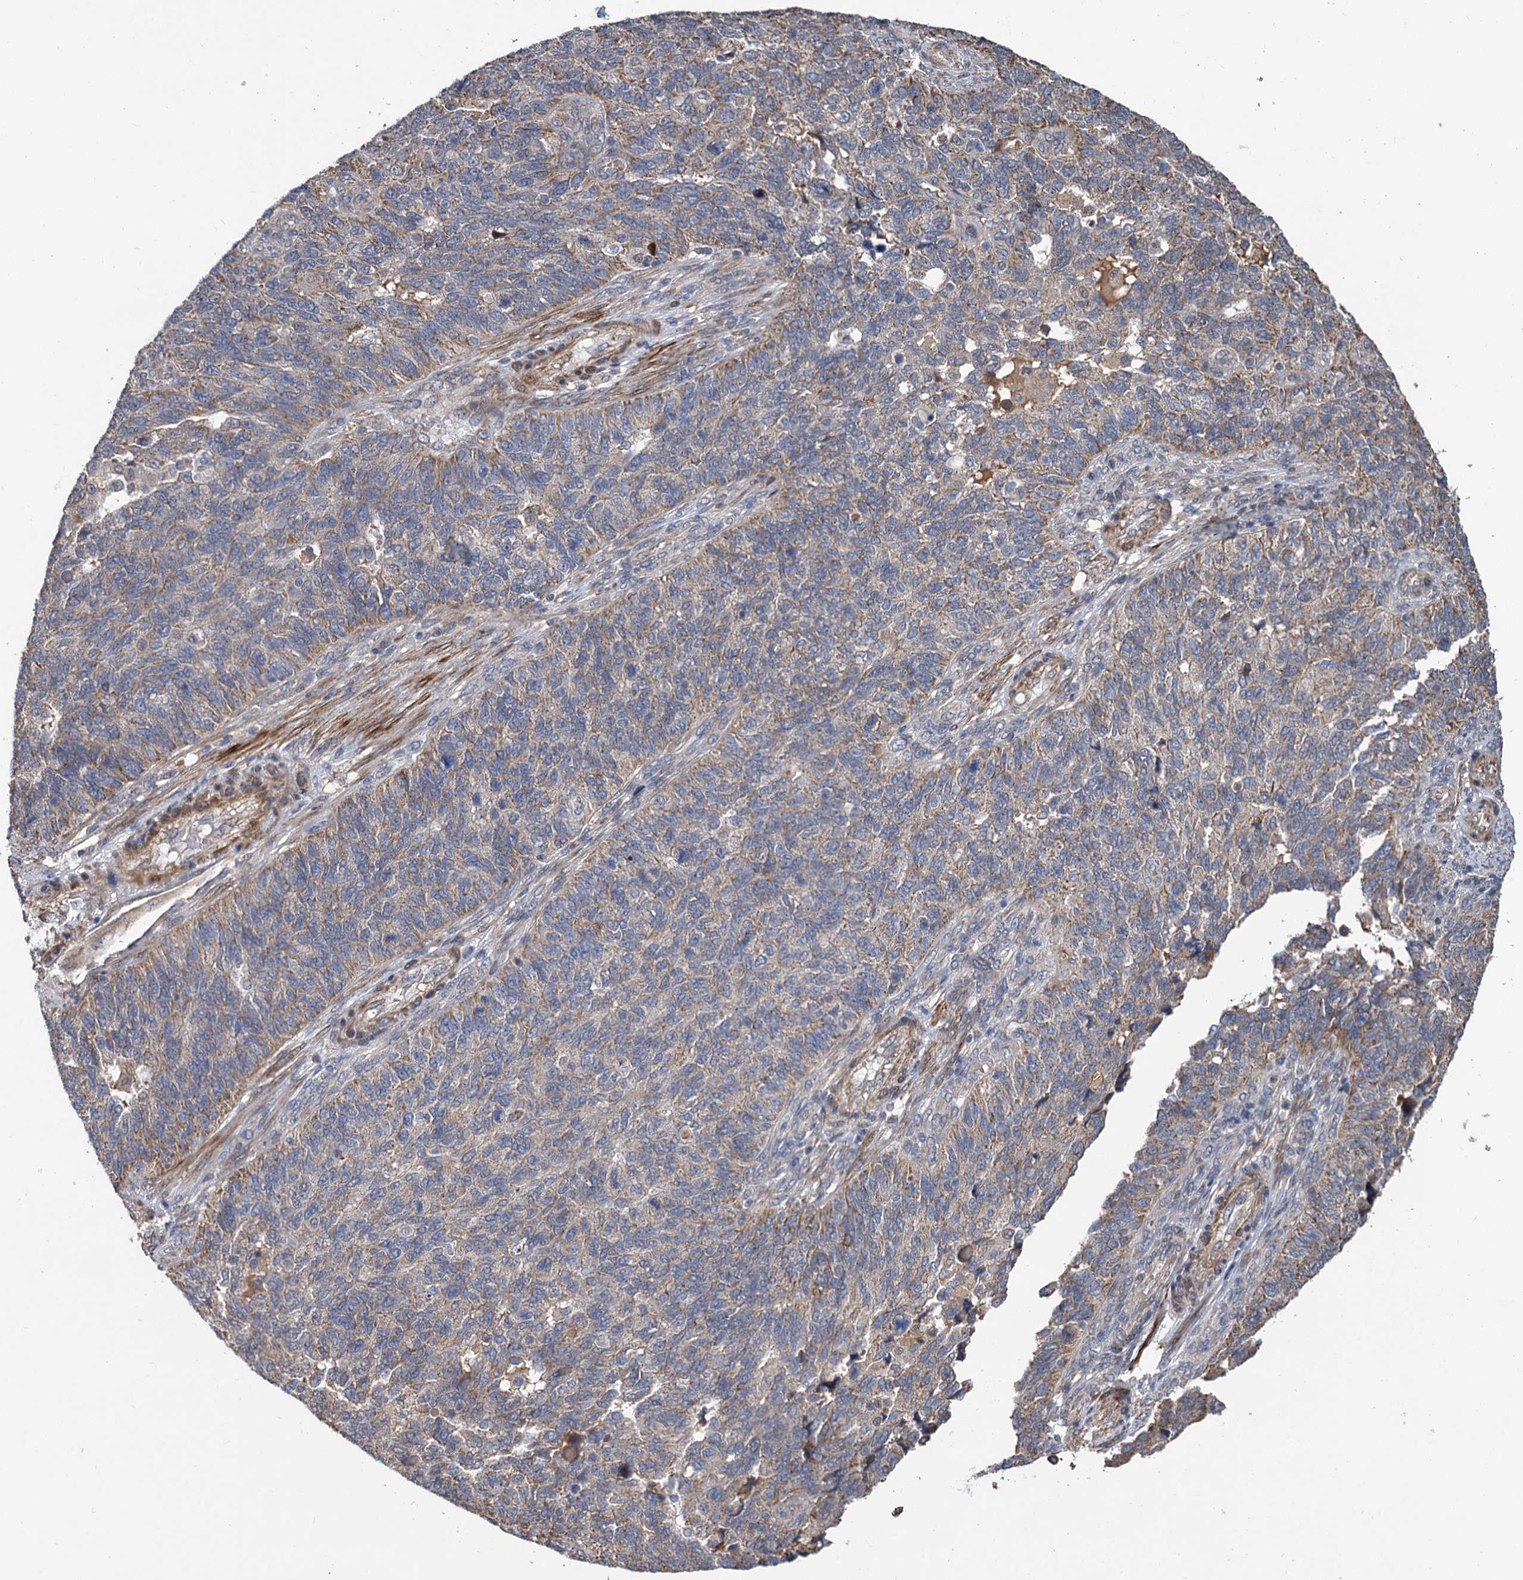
{"staining": {"intensity": "weak", "quantity": "25%-75%", "location": "cytoplasmic/membranous"}, "tissue": "endometrial cancer", "cell_type": "Tumor cells", "image_type": "cancer", "snomed": [{"axis": "morphology", "description": "Adenocarcinoma, NOS"}, {"axis": "topography", "description": "Endometrium"}], "caption": "Protein staining exhibits weak cytoplasmic/membranous staining in approximately 25%-75% of tumor cells in endometrial adenocarcinoma. (brown staining indicates protein expression, while blue staining denotes nuclei).", "gene": "ALKBH7", "patient": {"sex": "female", "age": 66}}